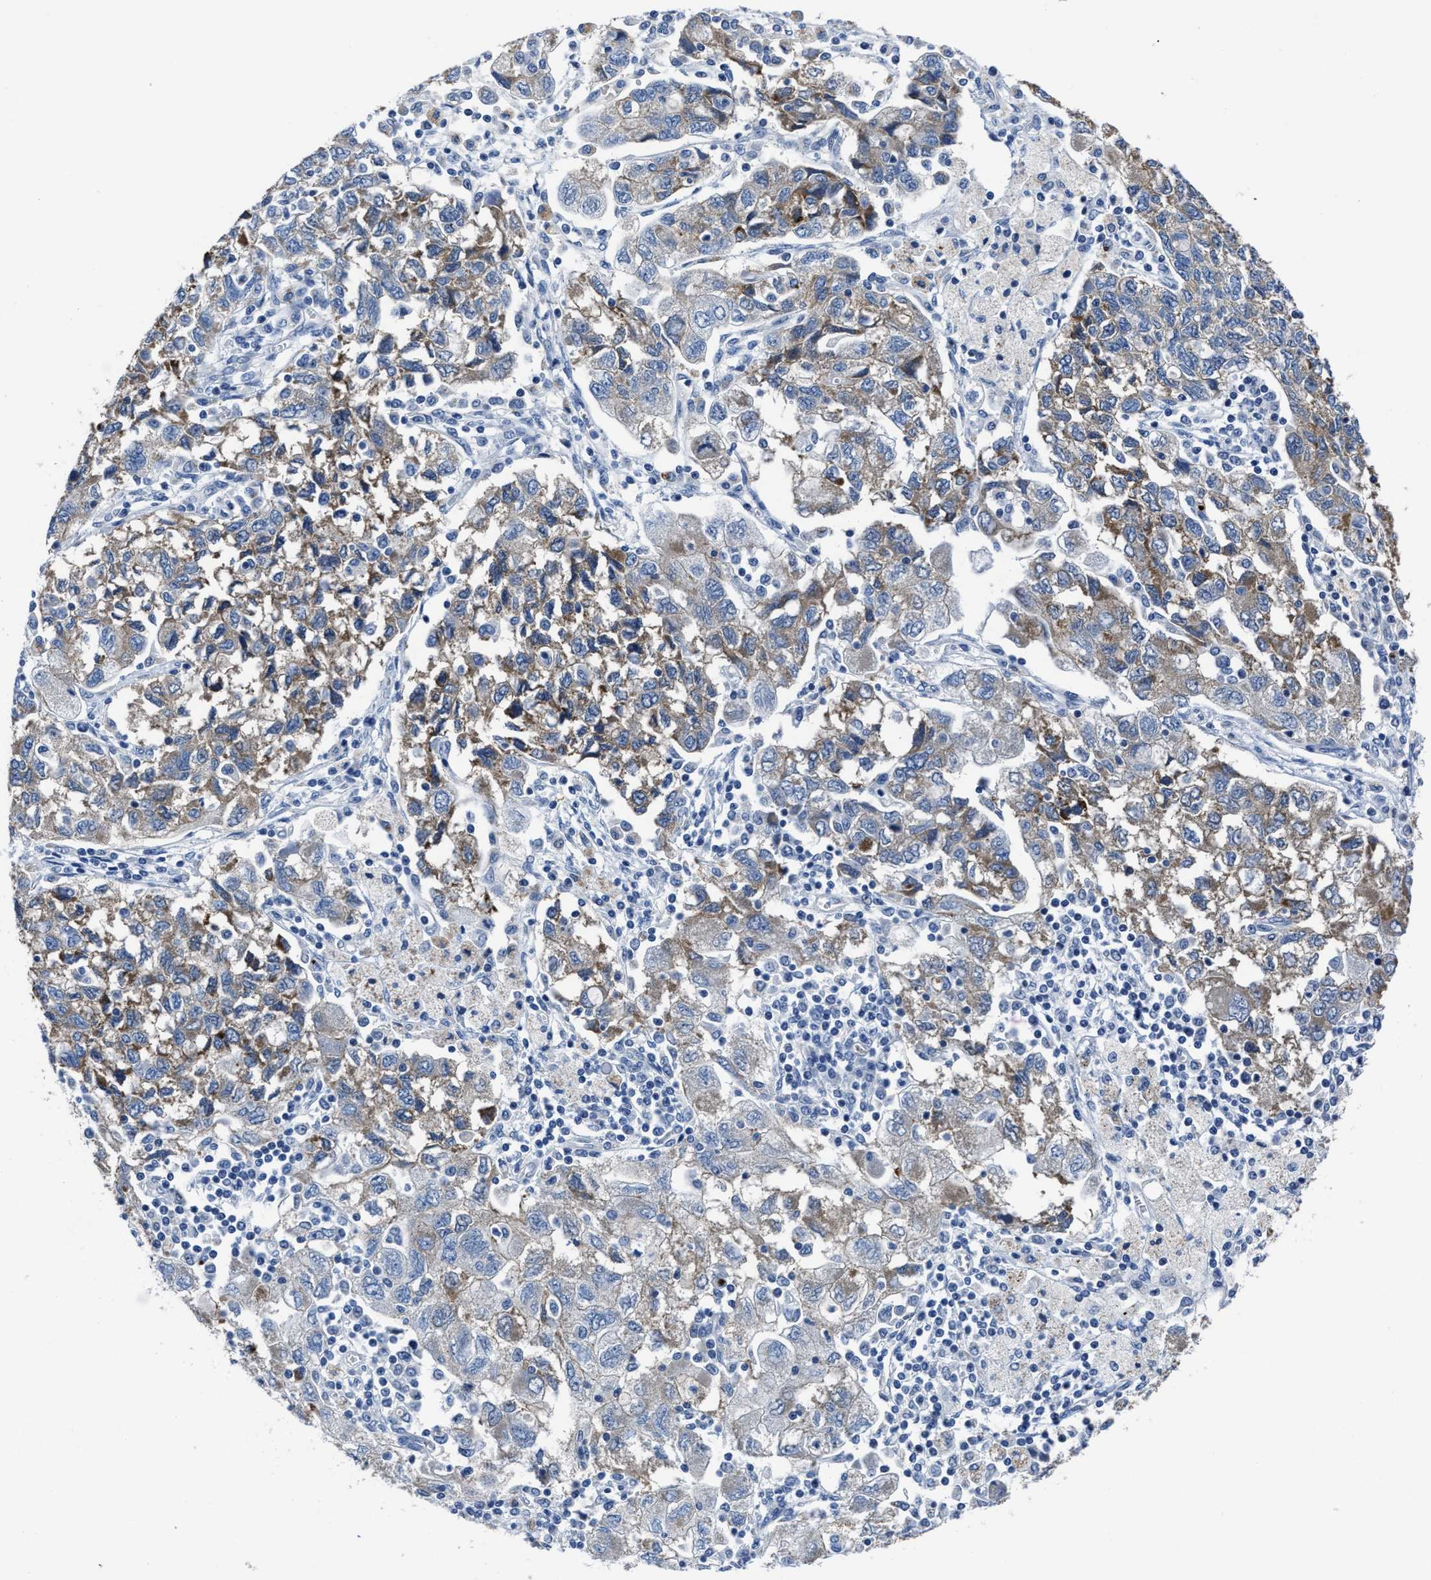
{"staining": {"intensity": "weak", "quantity": "25%-75%", "location": "cytoplasmic/membranous"}, "tissue": "ovarian cancer", "cell_type": "Tumor cells", "image_type": "cancer", "snomed": [{"axis": "morphology", "description": "Carcinoma, NOS"}, {"axis": "morphology", "description": "Cystadenocarcinoma, serous, NOS"}, {"axis": "topography", "description": "Ovary"}], "caption": "Immunohistochemistry image of serous cystadenocarcinoma (ovarian) stained for a protein (brown), which shows low levels of weak cytoplasmic/membranous positivity in approximately 25%-75% of tumor cells.", "gene": "GHITM", "patient": {"sex": "female", "age": 69}}